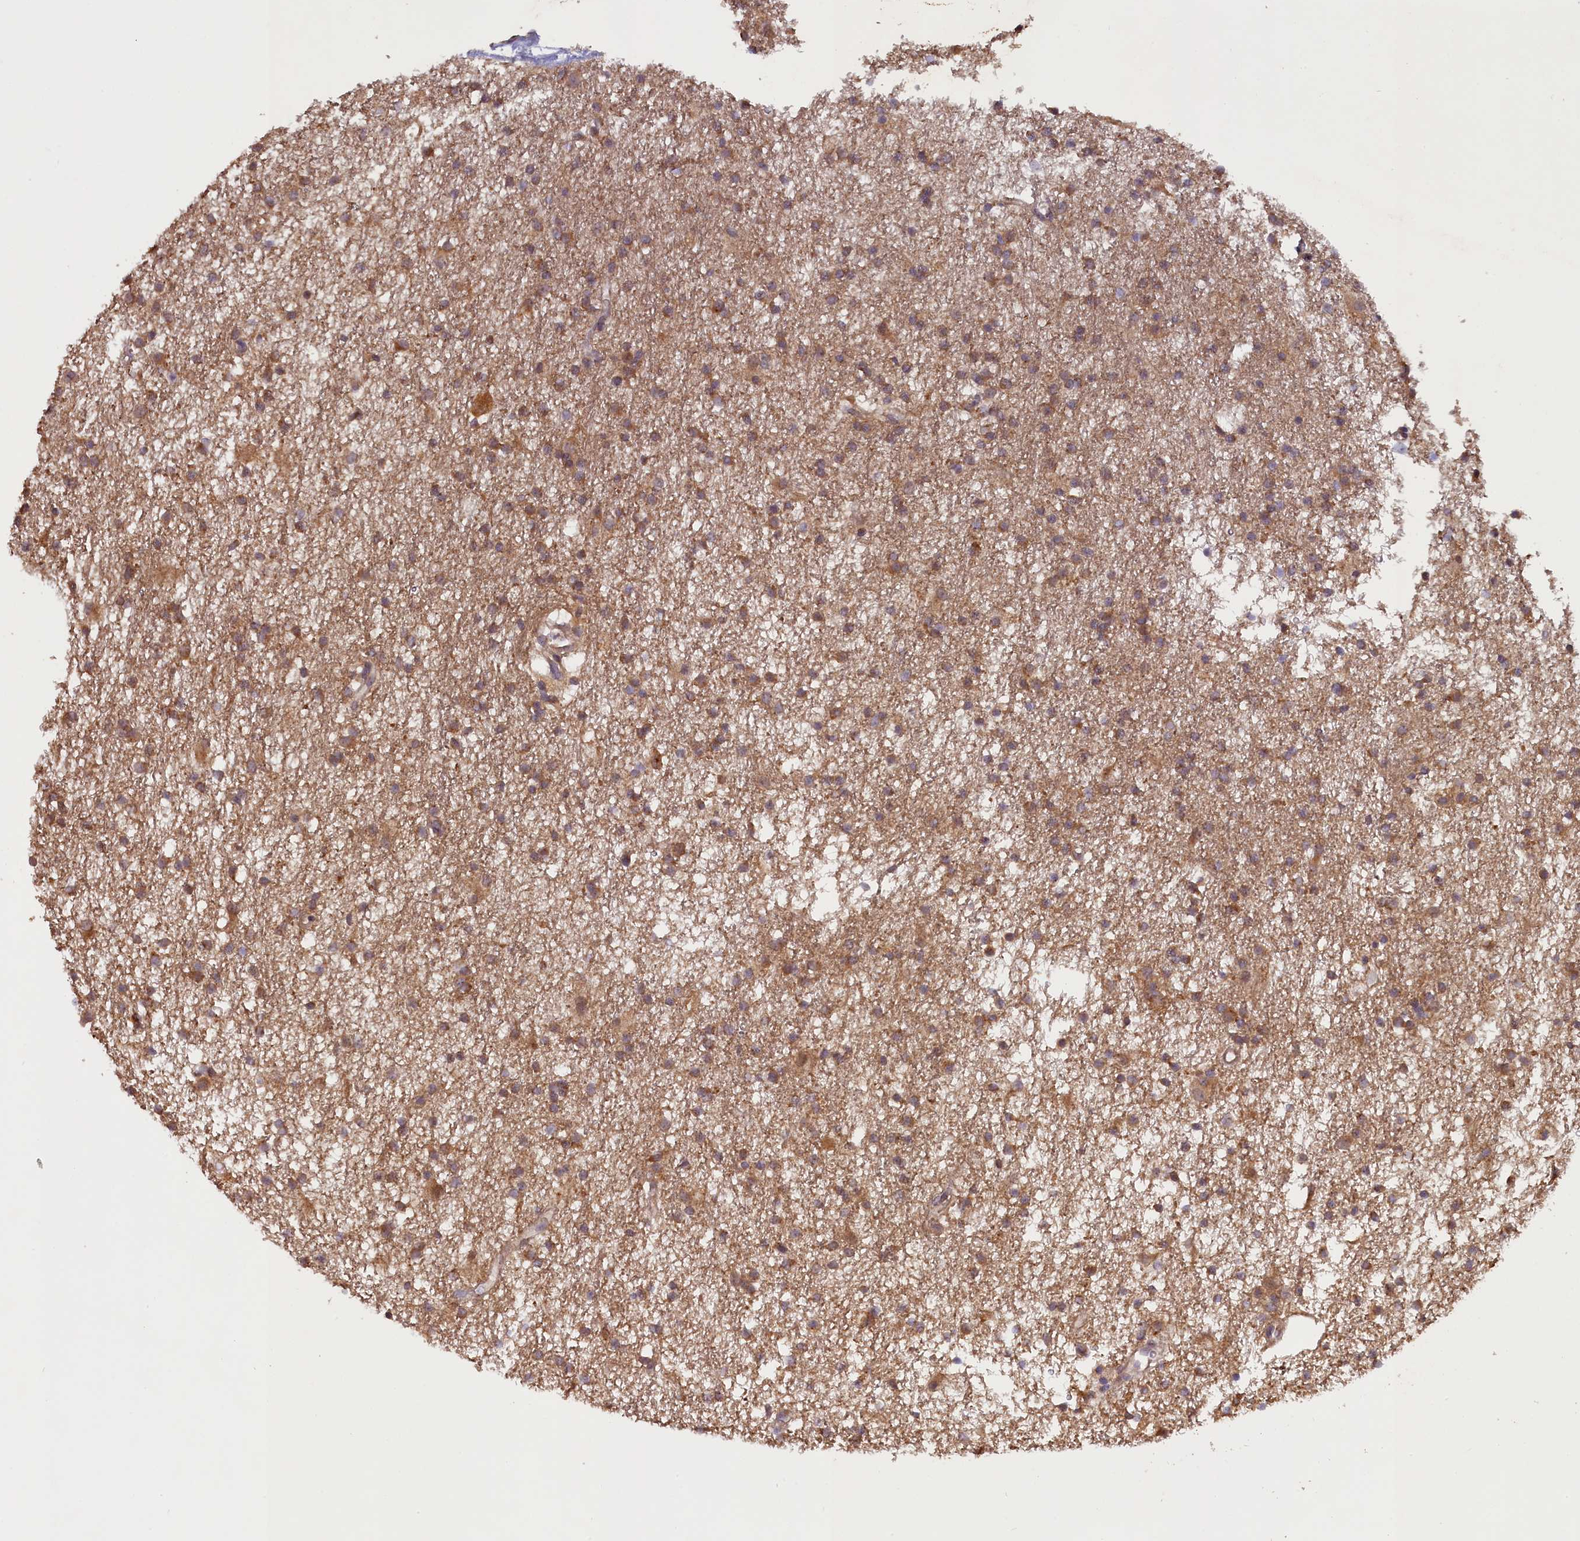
{"staining": {"intensity": "moderate", "quantity": ">75%", "location": "cytoplasmic/membranous"}, "tissue": "glioma", "cell_type": "Tumor cells", "image_type": "cancer", "snomed": [{"axis": "morphology", "description": "Glioma, malignant, High grade"}, {"axis": "topography", "description": "Brain"}], "caption": "Malignant high-grade glioma tissue exhibits moderate cytoplasmic/membranous staining in approximately >75% of tumor cells, visualized by immunohistochemistry.", "gene": "CCDC9B", "patient": {"sex": "male", "age": 77}}